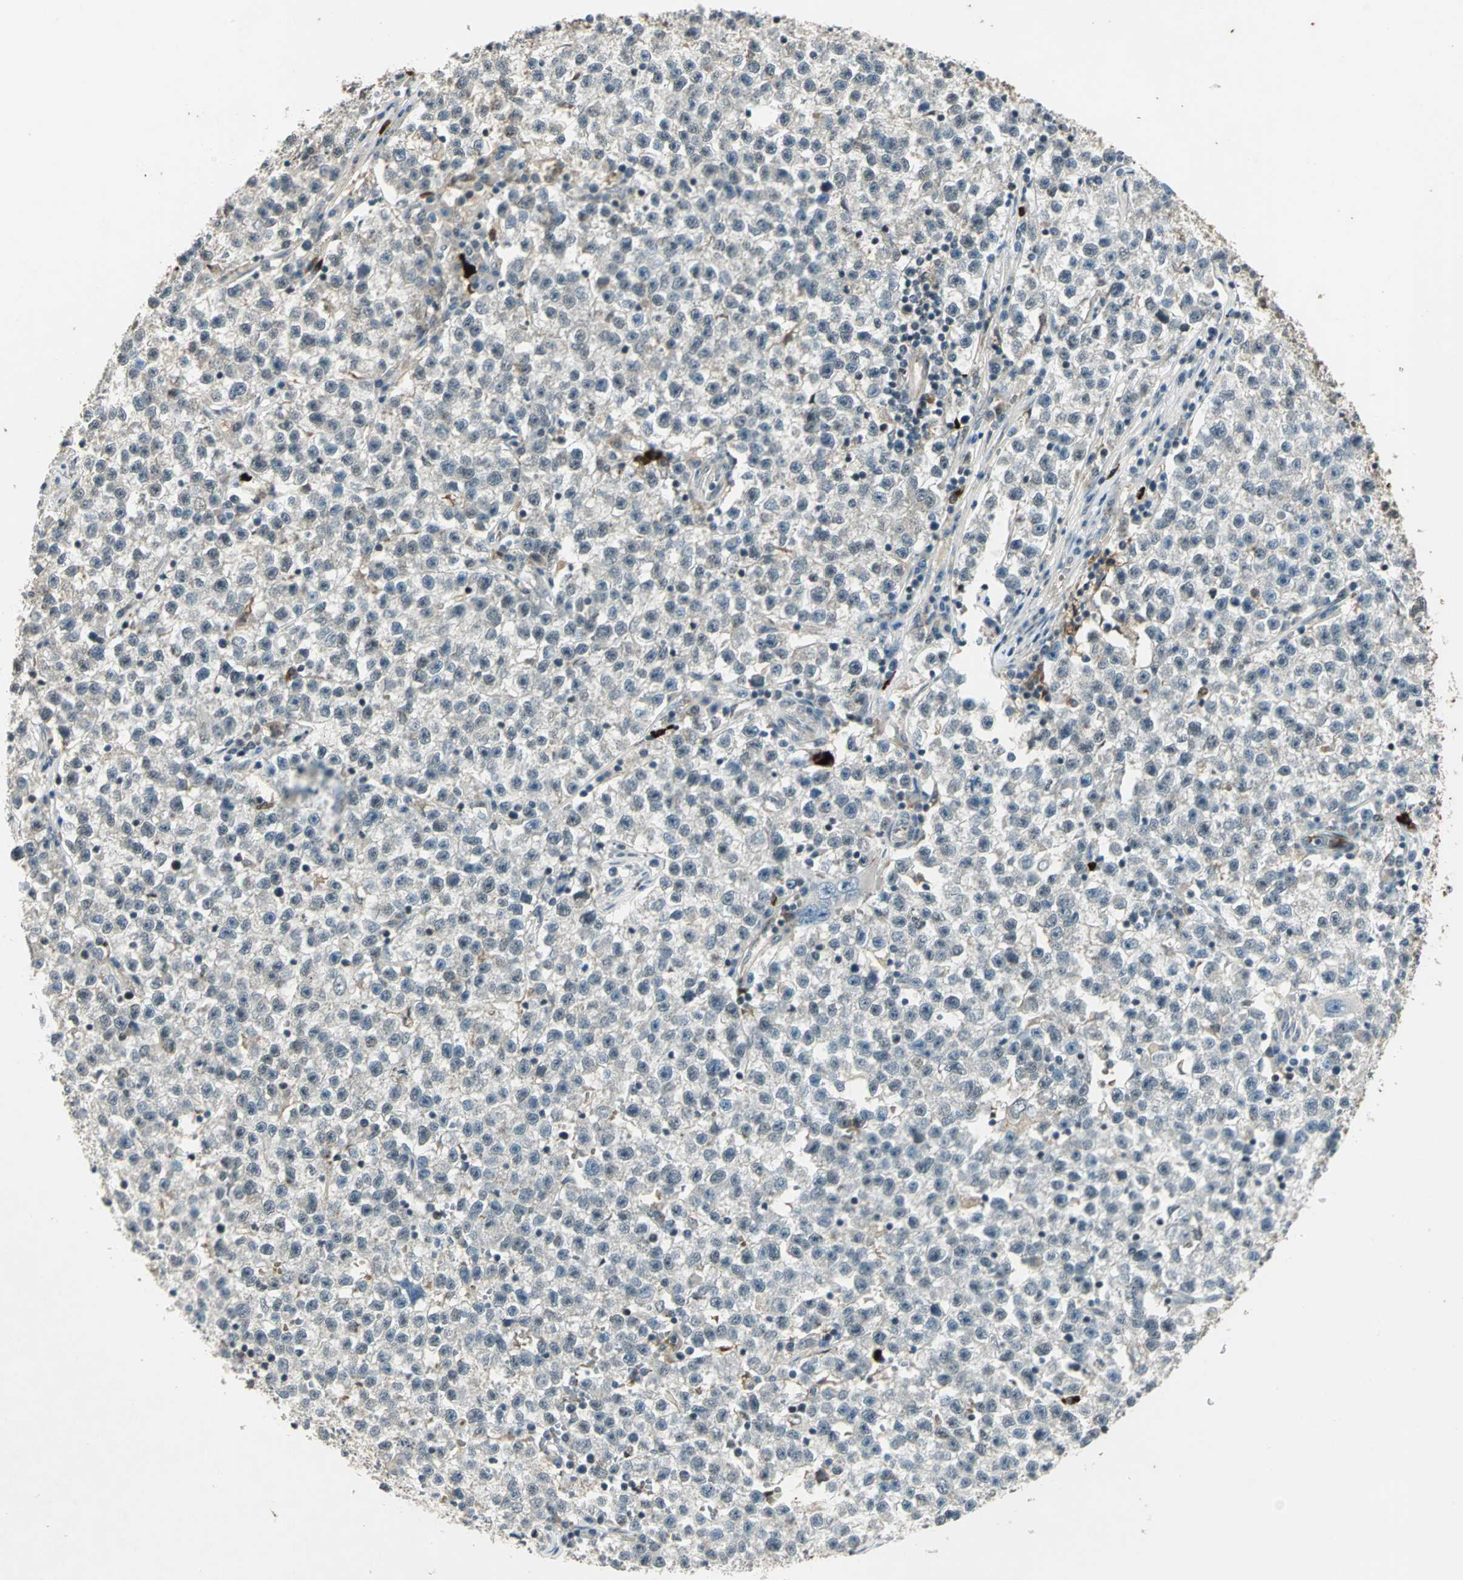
{"staining": {"intensity": "negative", "quantity": "none", "location": "none"}, "tissue": "testis cancer", "cell_type": "Tumor cells", "image_type": "cancer", "snomed": [{"axis": "morphology", "description": "Seminoma, NOS"}, {"axis": "topography", "description": "Testis"}], "caption": "Immunohistochemistry of human testis seminoma demonstrates no staining in tumor cells. (DAB IHC visualized using brightfield microscopy, high magnification).", "gene": "RAD17", "patient": {"sex": "male", "age": 22}}